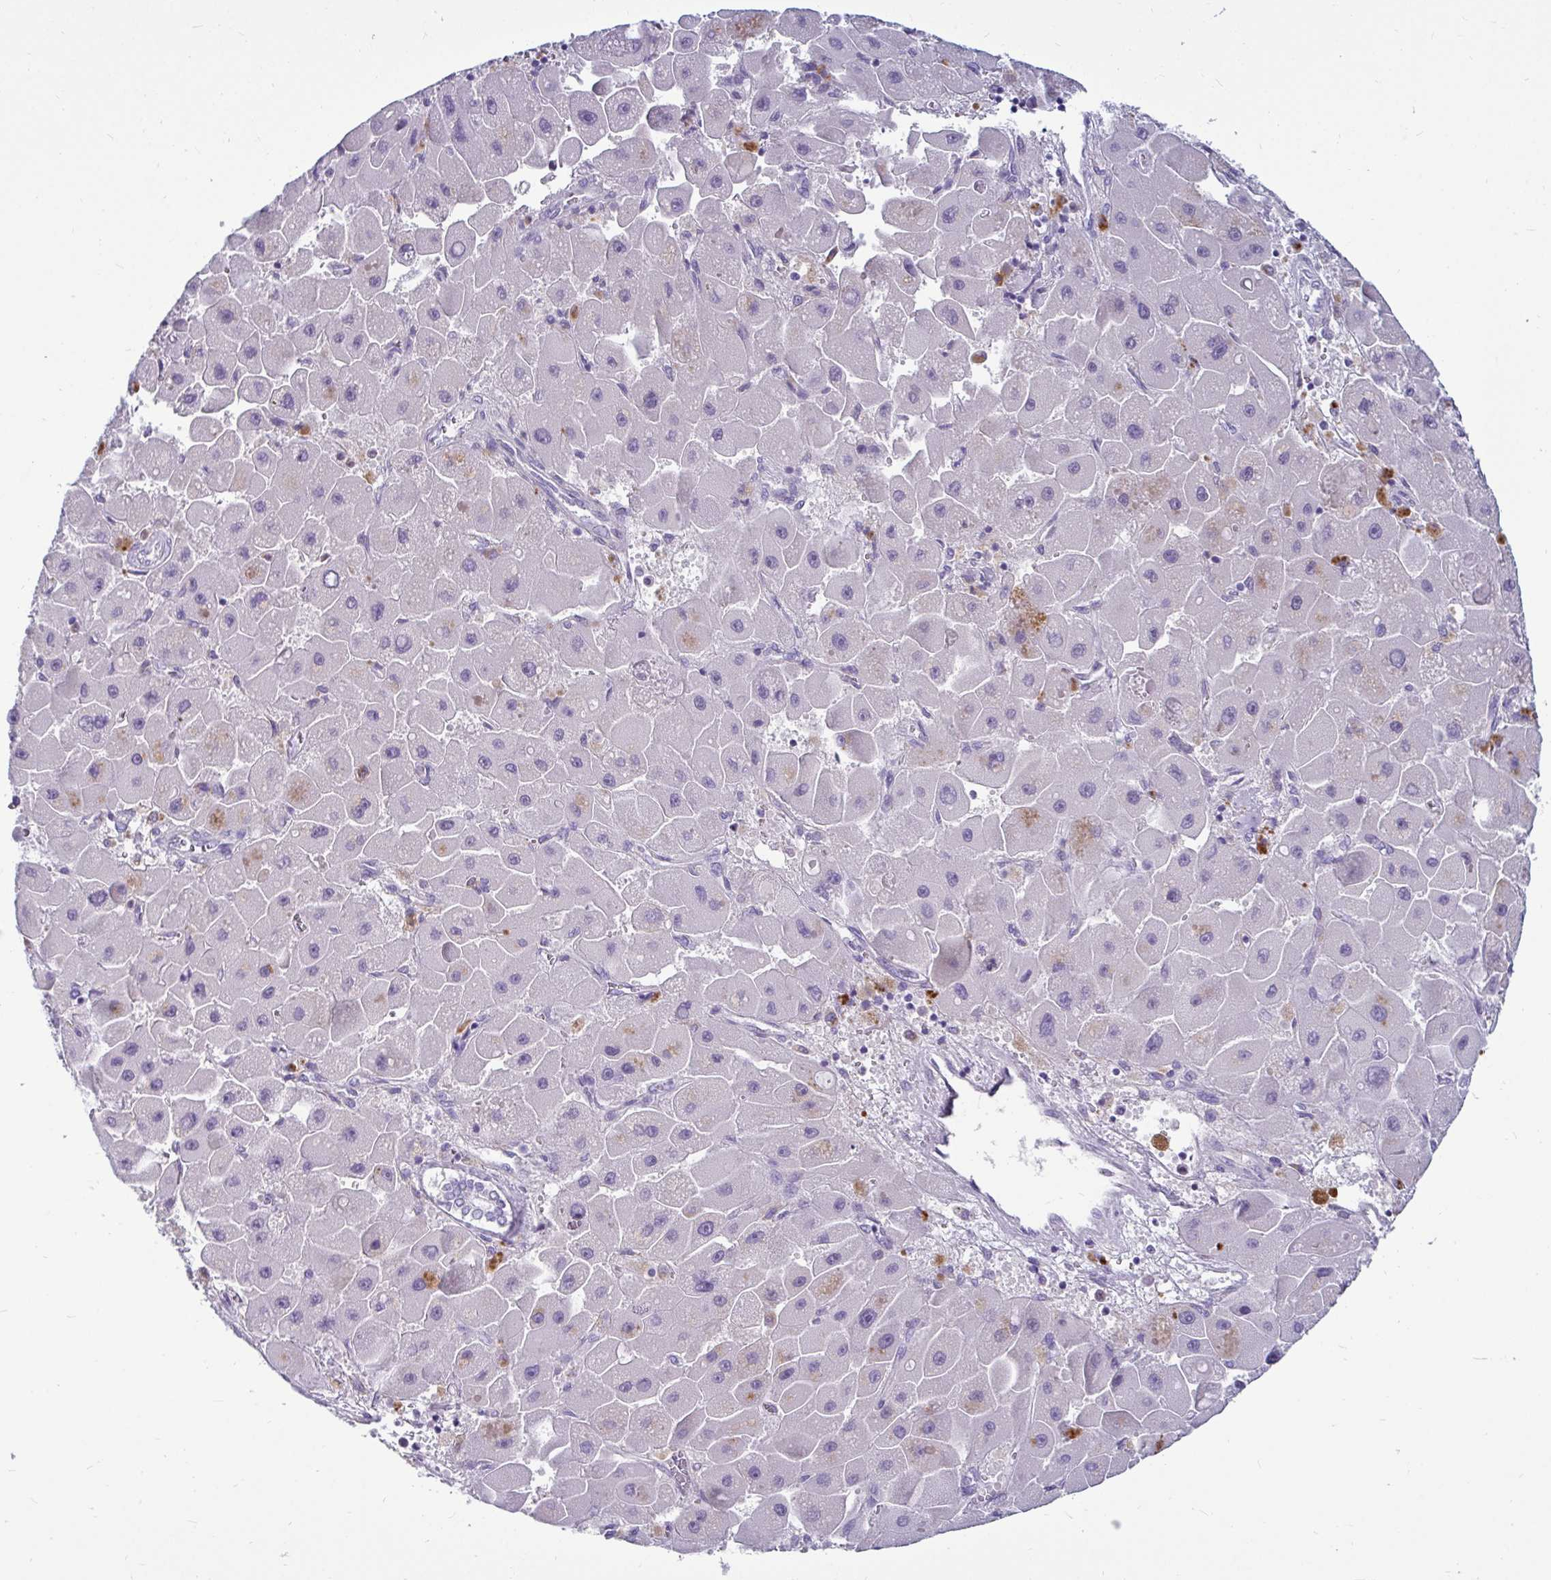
{"staining": {"intensity": "negative", "quantity": "none", "location": "none"}, "tissue": "liver cancer", "cell_type": "Tumor cells", "image_type": "cancer", "snomed": [{"axis": "morphology", "description": "Carcinoma, Hepatocellular, NOS"}, {"axis": "topography", "description": "Liver"}], "caption": "This is an IHC image of liver cancer (hepatocellular carcinoma). There is no staining in tumor cells.", "gene": "CTSZ", "patient": {"sex": "male", "age": 24}}